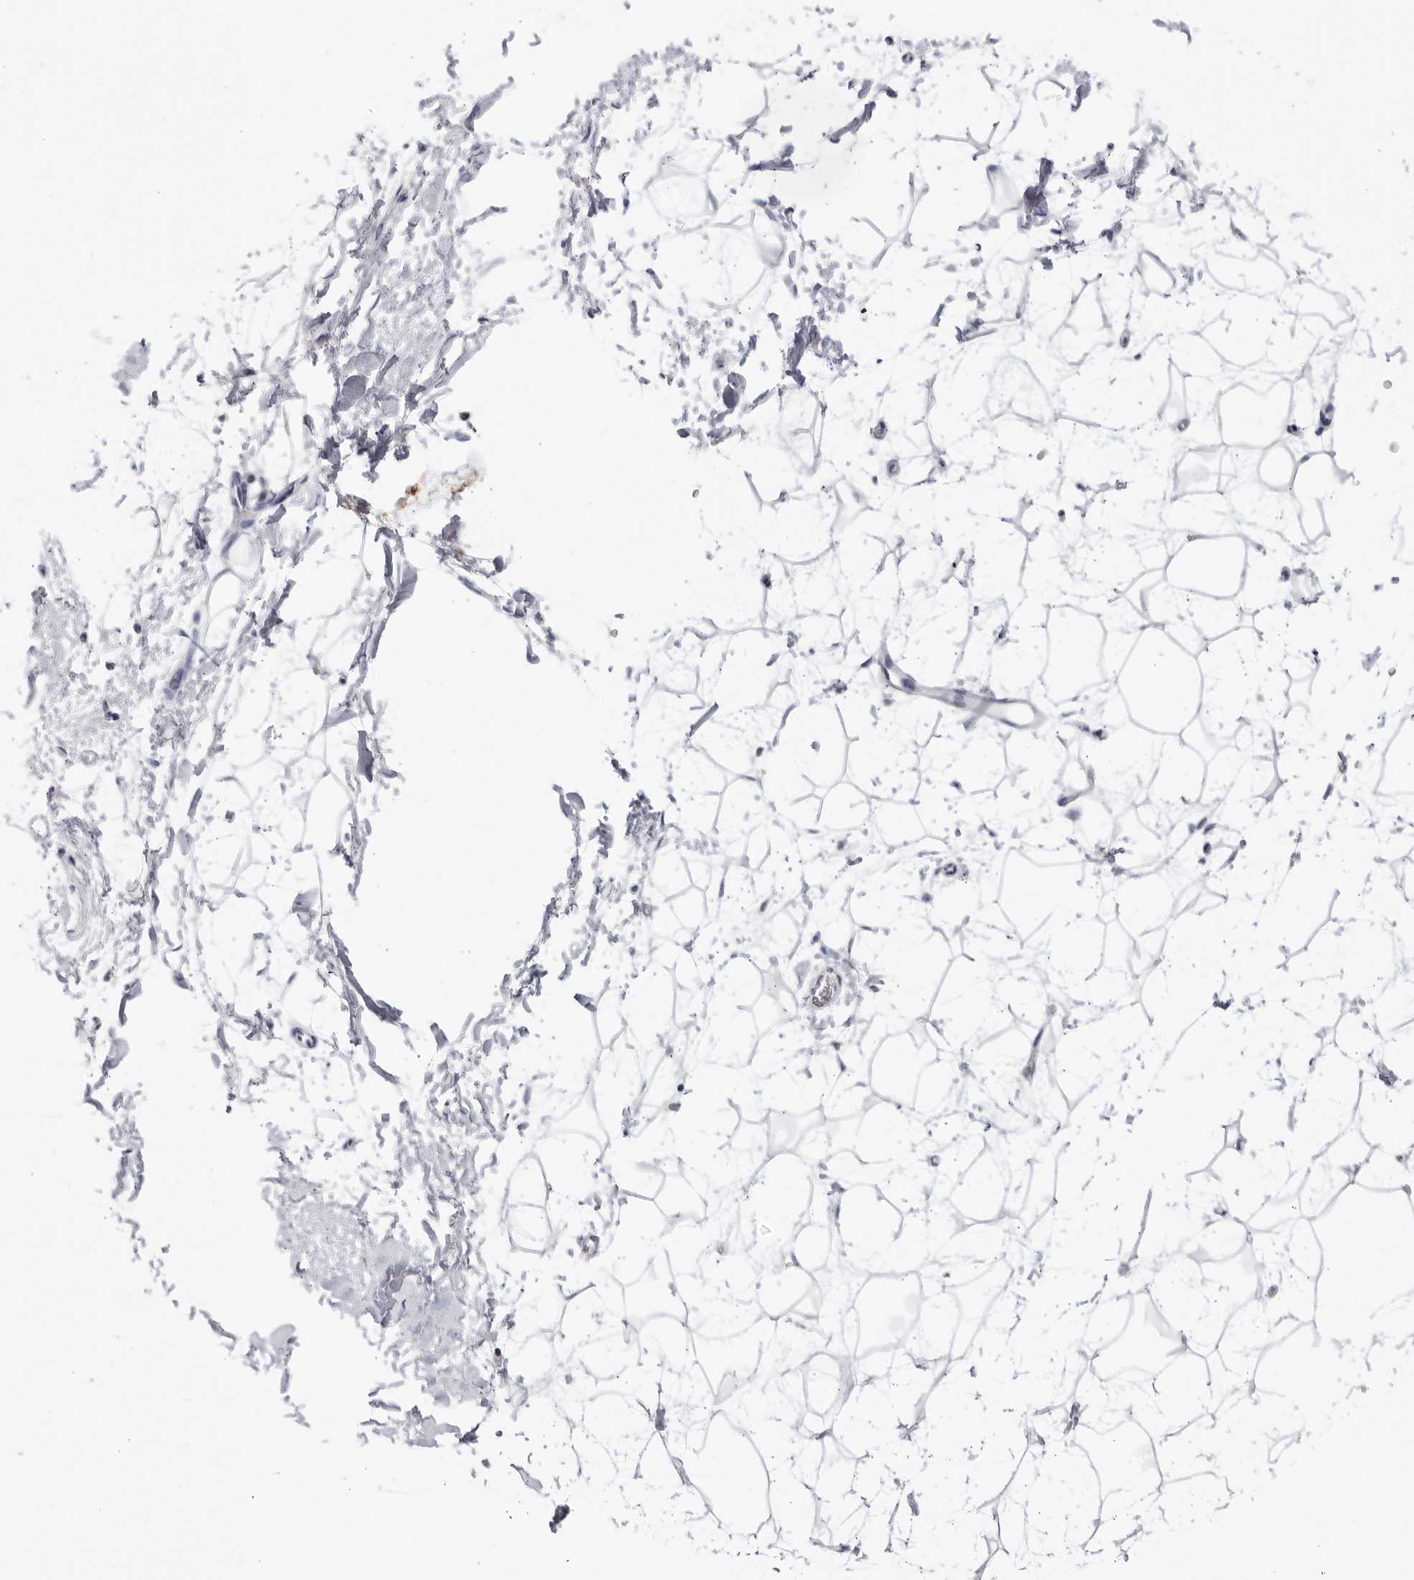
{"staining": {"intensity": "negative", "quantity": "none", "location": "none"}, "tissue": "adipose tissue", "cell_type": "Adipocytes", "image_type": "normal", "snomed": [{"axis": "morphology", "description": "Normal tissue, NOS"}, {"axis": "topography", "description": "Soft tissue"}], "caption": "Photomicrograph shows no protein staining in adipocytes of benign adipose tissue. (DAB (3,3'-diaminobenzidine) IHC with hematoxylin counter stain).", "gene": "CNBD1", "patient": {"sex": "male", "age": 72}}